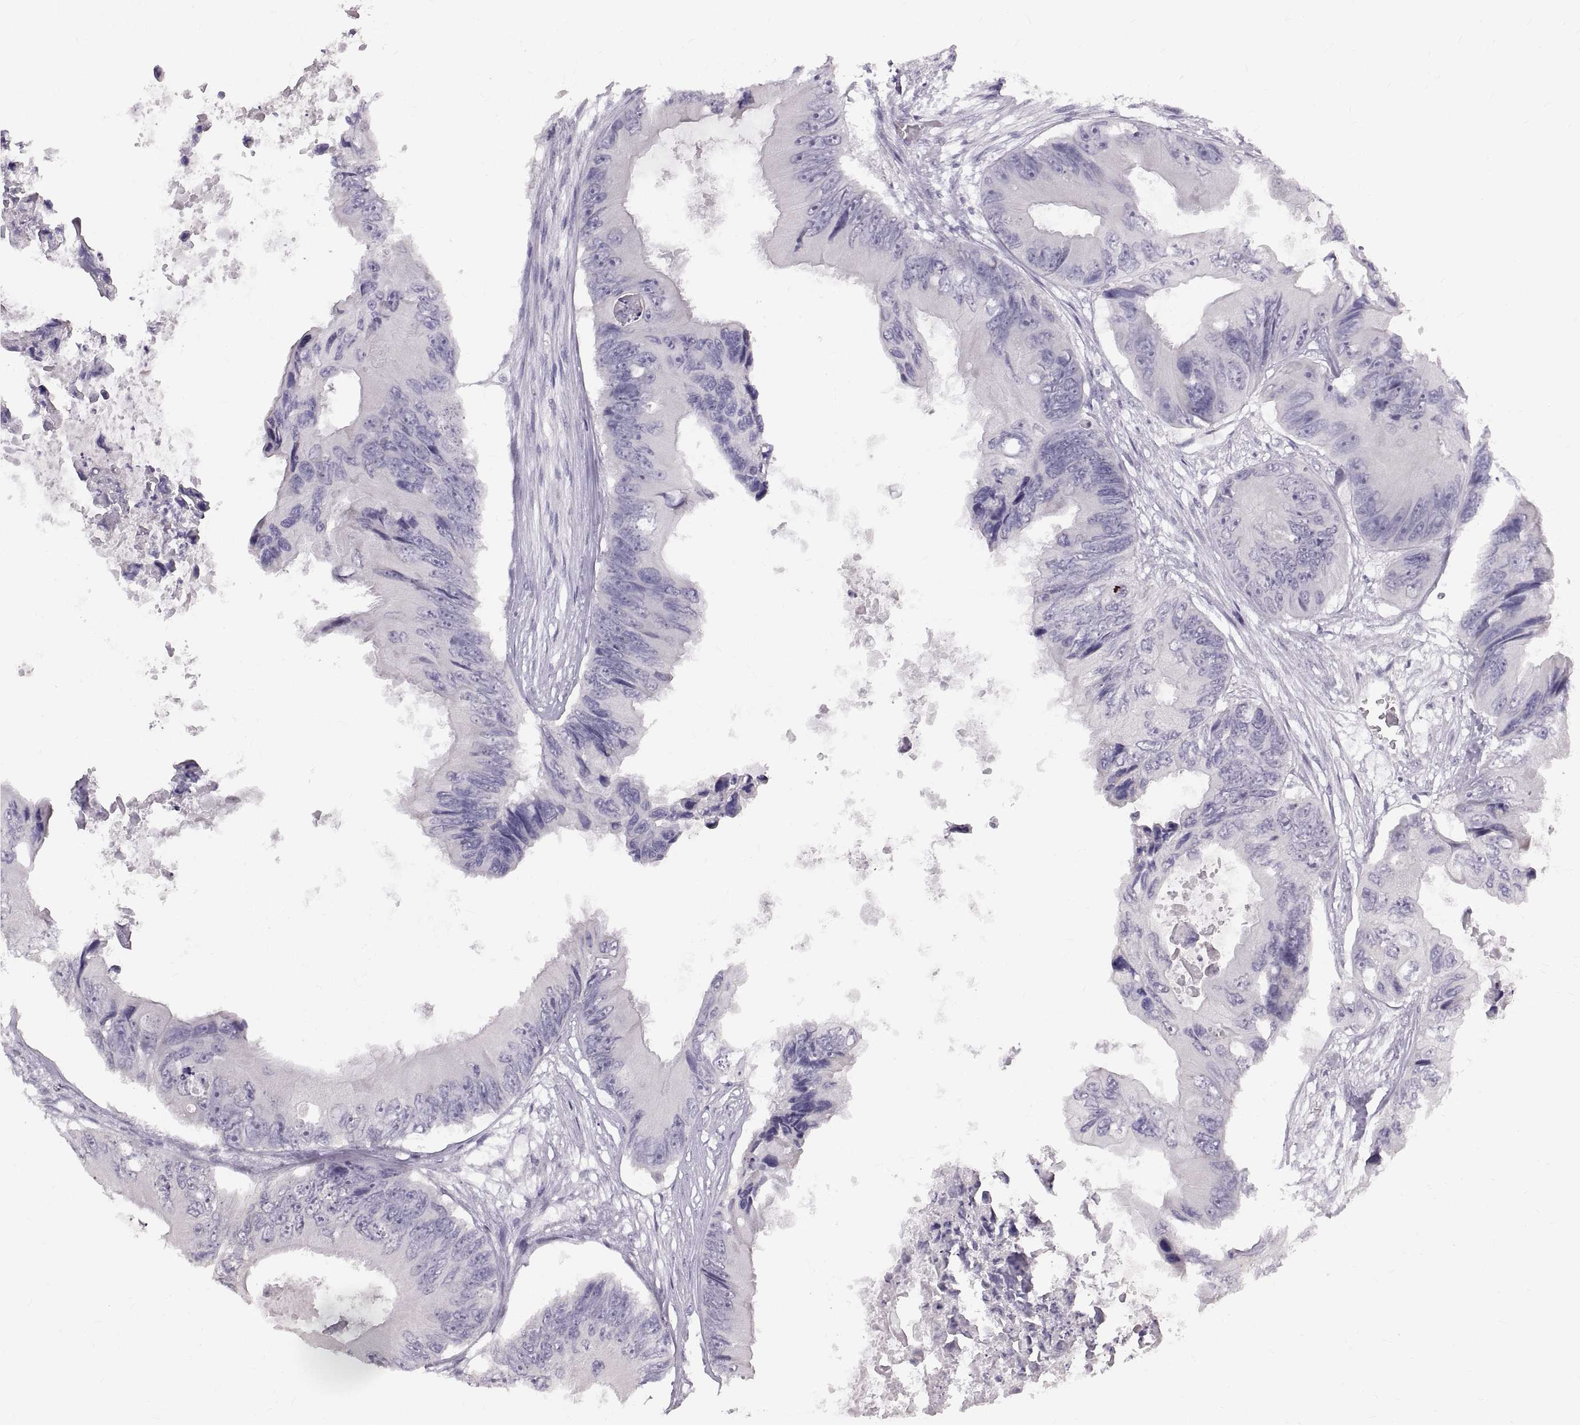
{"staining": {"intensity": "negative", "quantity": "none", "location": "none"}, "tissue": "colorectal cancer", "cell_type": "Tumor cells", "image_type": "cancer", "snomed": [{"axis": "morphology", "description": "Adenocarcinoma, NOS"}, {"axis": "topography", "description": "Rectum"}], "caption": "There is no significant staining in tumor cells of colorectal adenocarcinoma. (DAB (3,3'-diaminobenzidine) immunohistochemistry, high magnification).", "gene": "SPACDR", "patient": {"sex": "male", "age": 63}}